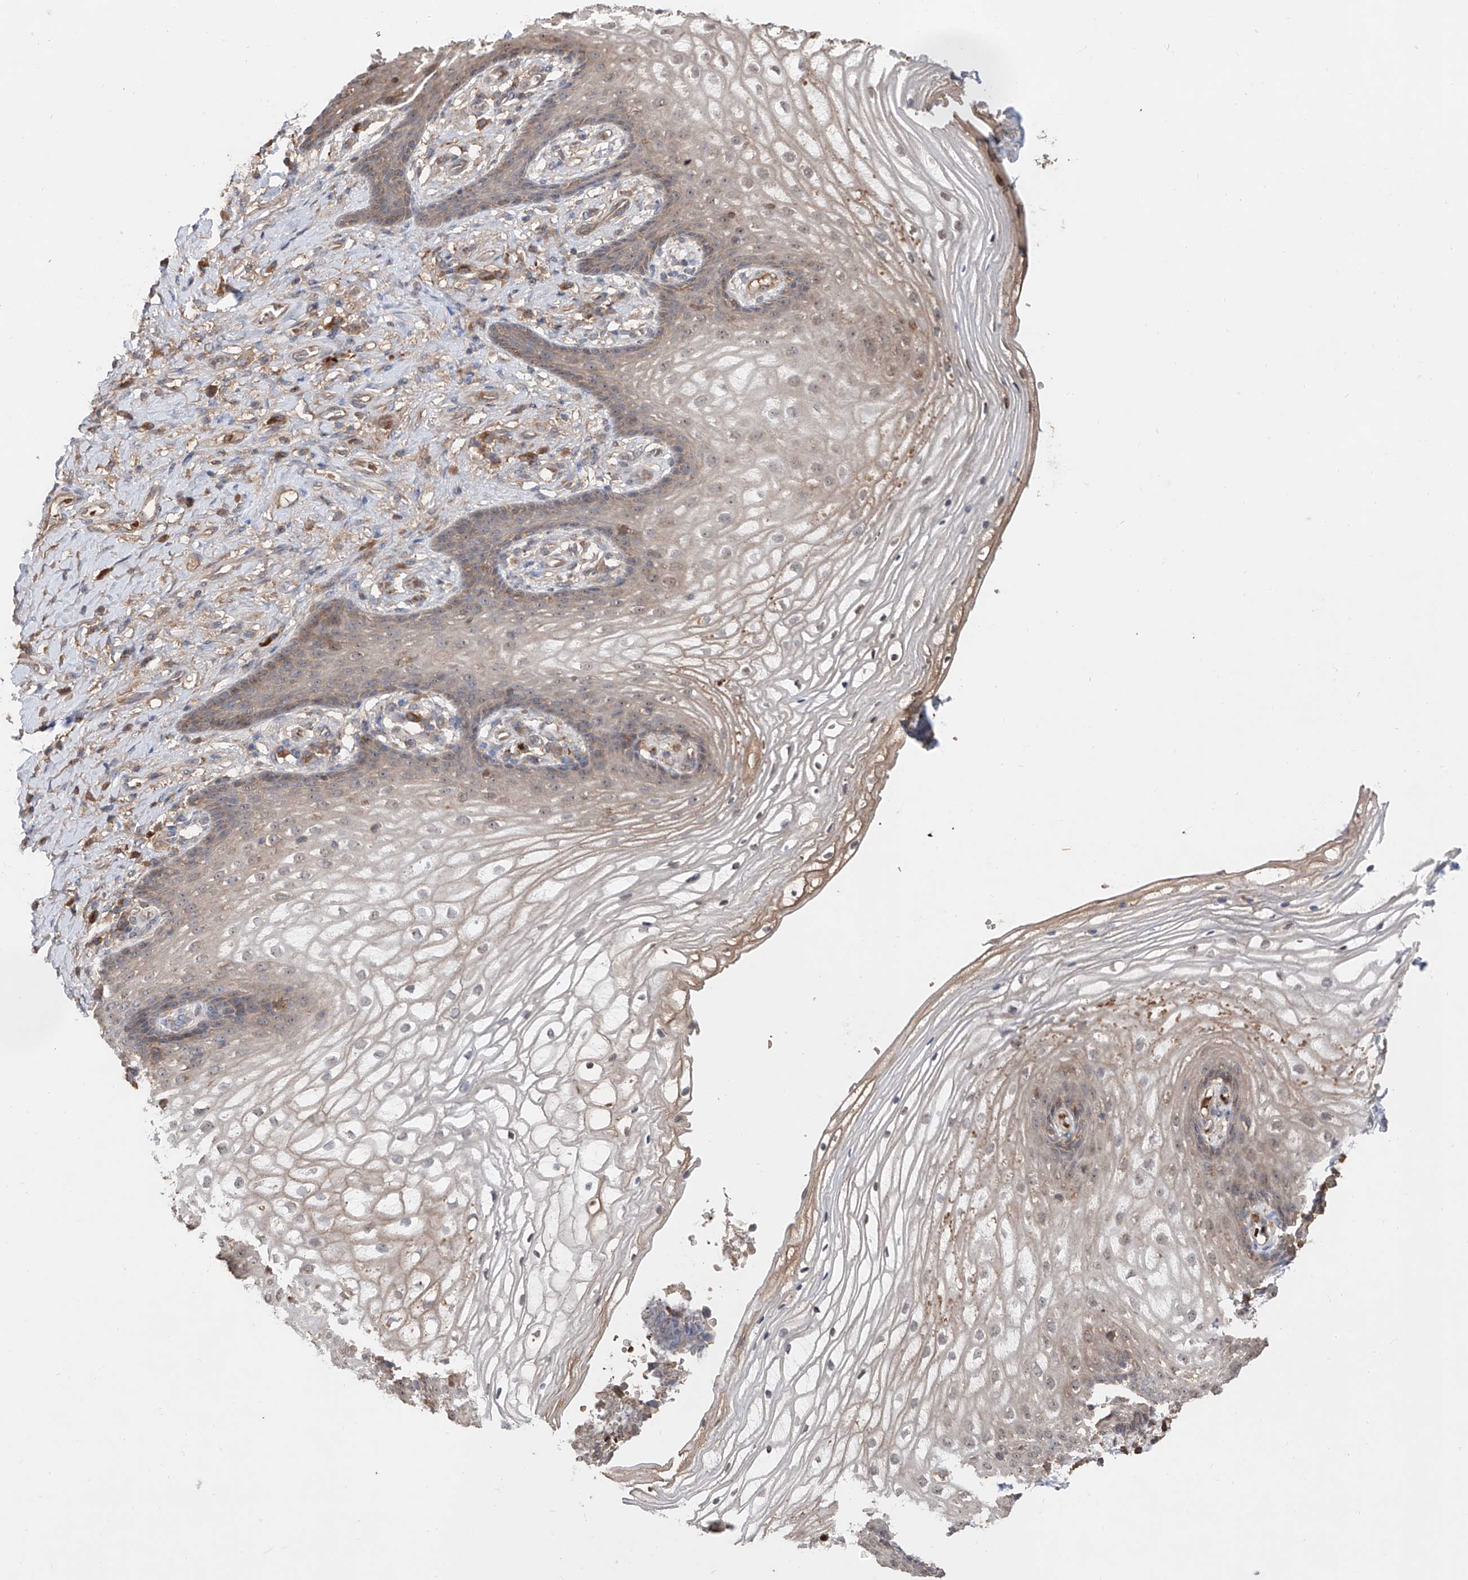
{"staining": {"intensity": "weak", "quantity": "<25%", "location": "cytoplasmic/membranous"}, "tissue": "vagina", "cell_type": "Squamous epithelial cells", "image_type": "normal", "snomed": [{"axis": "morphology", "description": "Normal tissue, NOS"}, {"axis": "topography", "description": "Vagina"}], "caption": "The histopathology image demonstrates no staining of squamous epithelial cells in normal vagina.", "gene": "EDN1", "patient": {"sex": "female", "age": 60}}